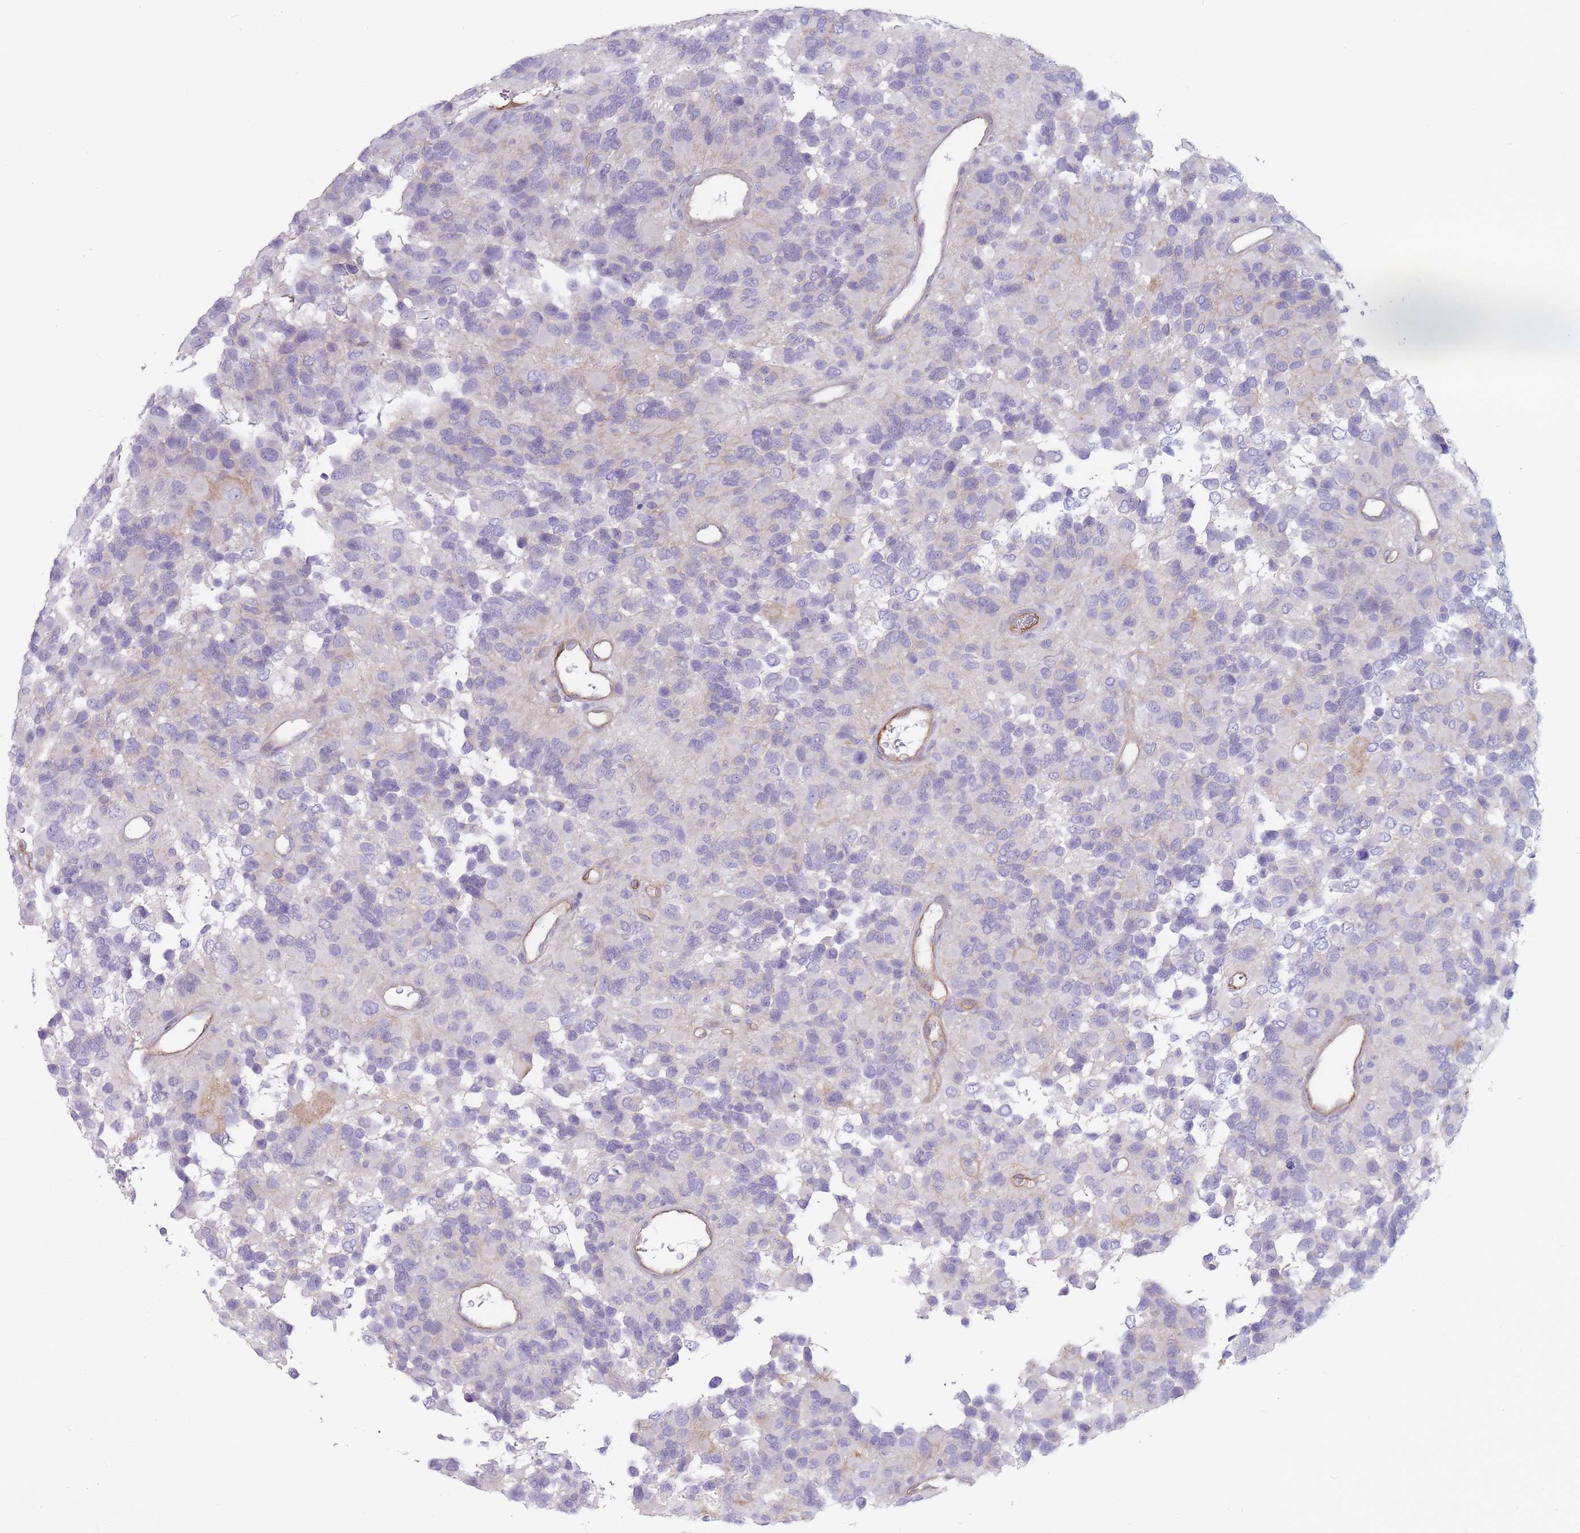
{"staining": {"intensity": "negative", "quantity": "none", "location": "none"}, "tissue": "glioma", "cell_type": "Tumor cells", "image_type": "cancer", "snomed": [{"axis": "morphology", "description": "Glioma, malignant, High grade"}, {"axis": "topography", "description": "Brain"}], "caption": "Histopathology image shows no significant protein positivity in tumor cells of glioma.", "gene": "PLPP1", "patient": {"sex": "male", "age": 77}}